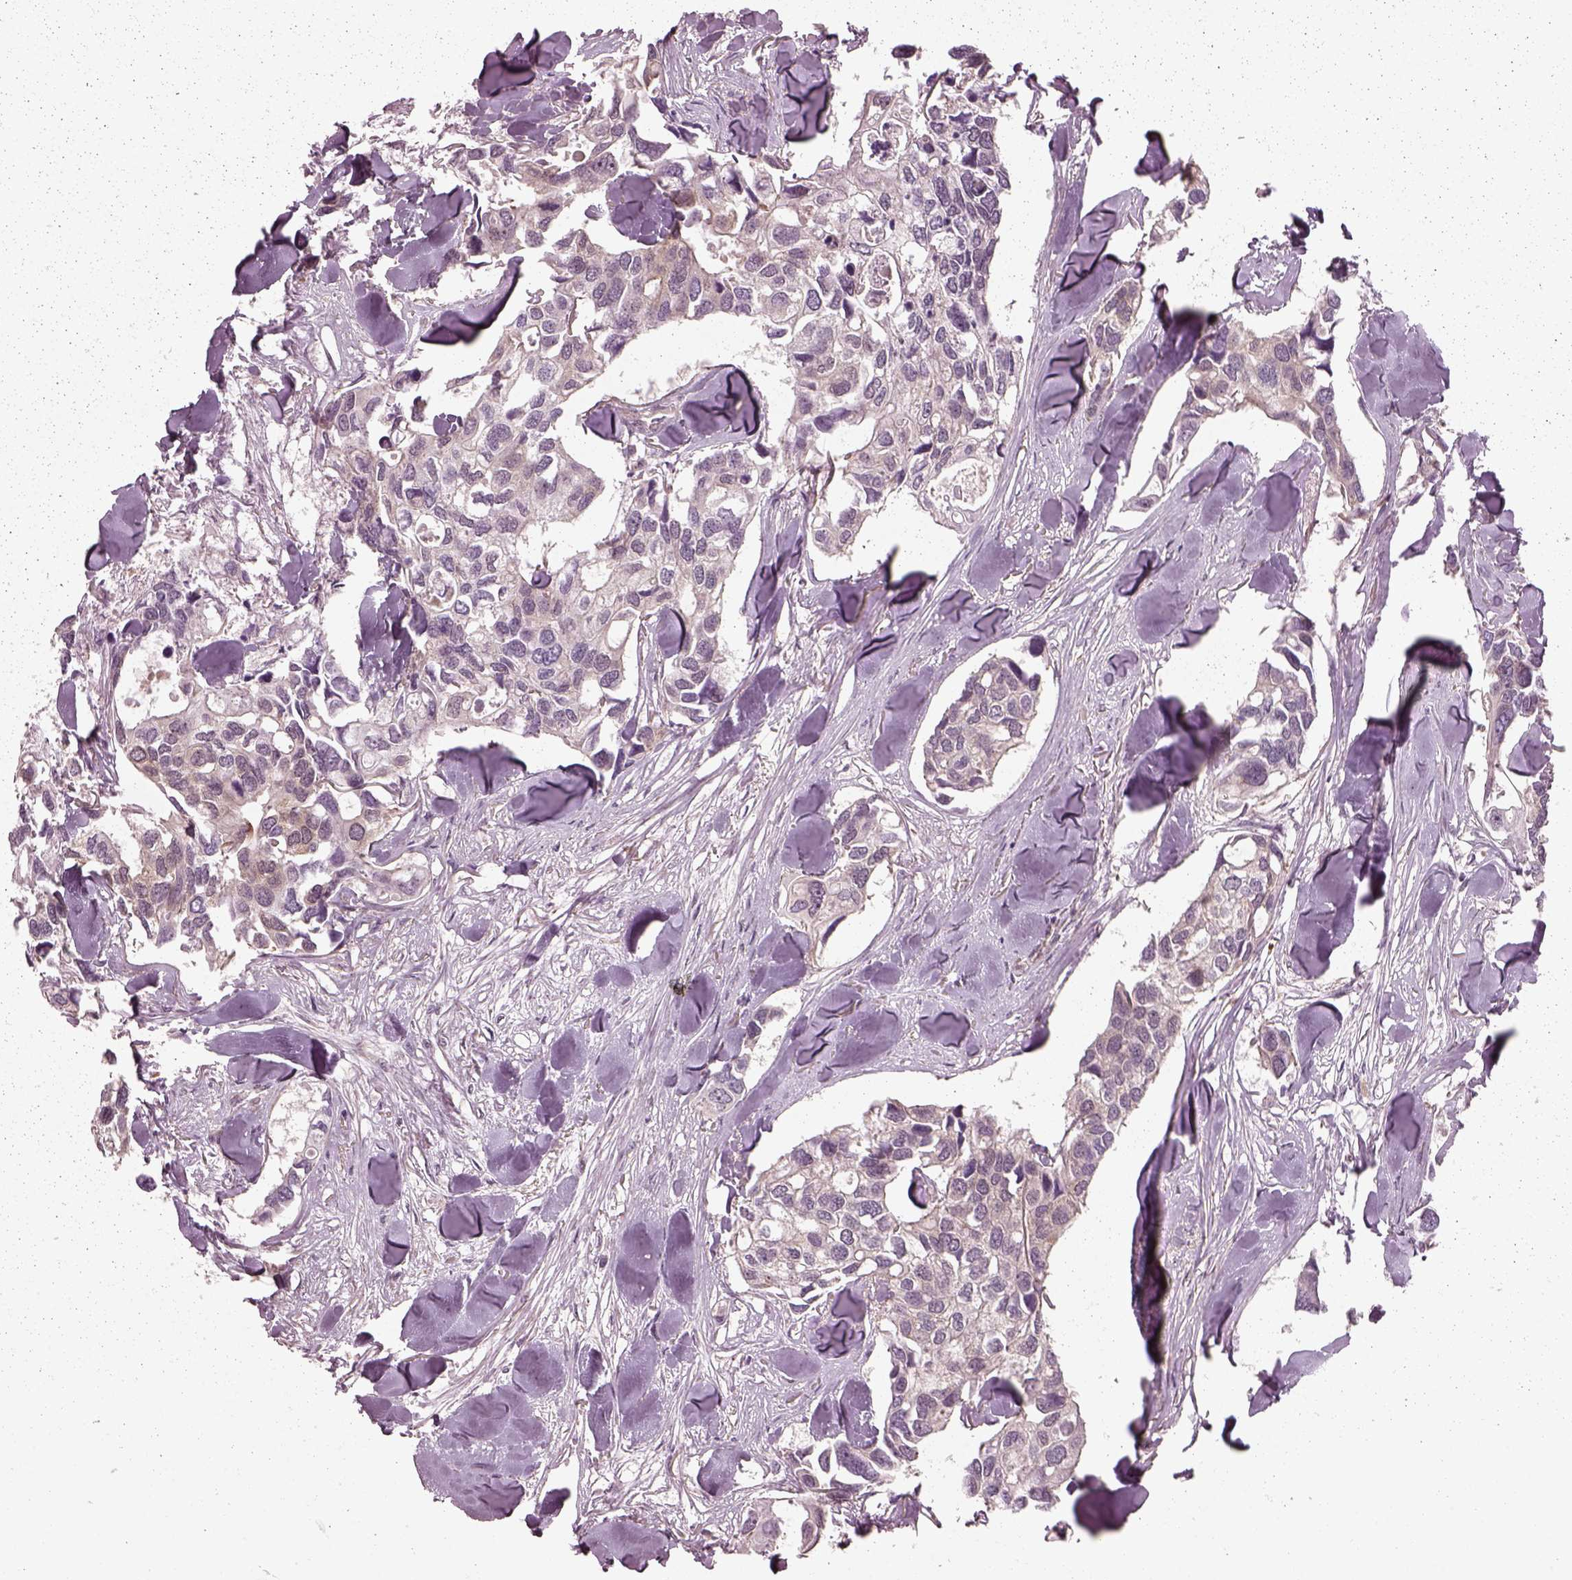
{"staining": {"intensity": "negative", "quantity": "none", "location": "none"}, "tissue": "breast cancer", "cell_type": "Tumor cells", "image_type": "cancer", "snomed": [{"axis": "morphology", "description": "Duct carcinoma"}, {"axis": "topography", "description": "Breast"}], "caption": "Immunohistochemistry (IHC) histopathology image of human breast intraductal carcinoma stained for a protein (brown), which reveals no staining in tumor cells. Brightfield microscopy of immunohistochemistry (IHC) stained with DAB (3,3'-diaminobenzidine) (brown) and hematoxylin (blue), captured at high magnification.", "gene": "LSM14A", "patient": {"sex": "female", "age": 83}}